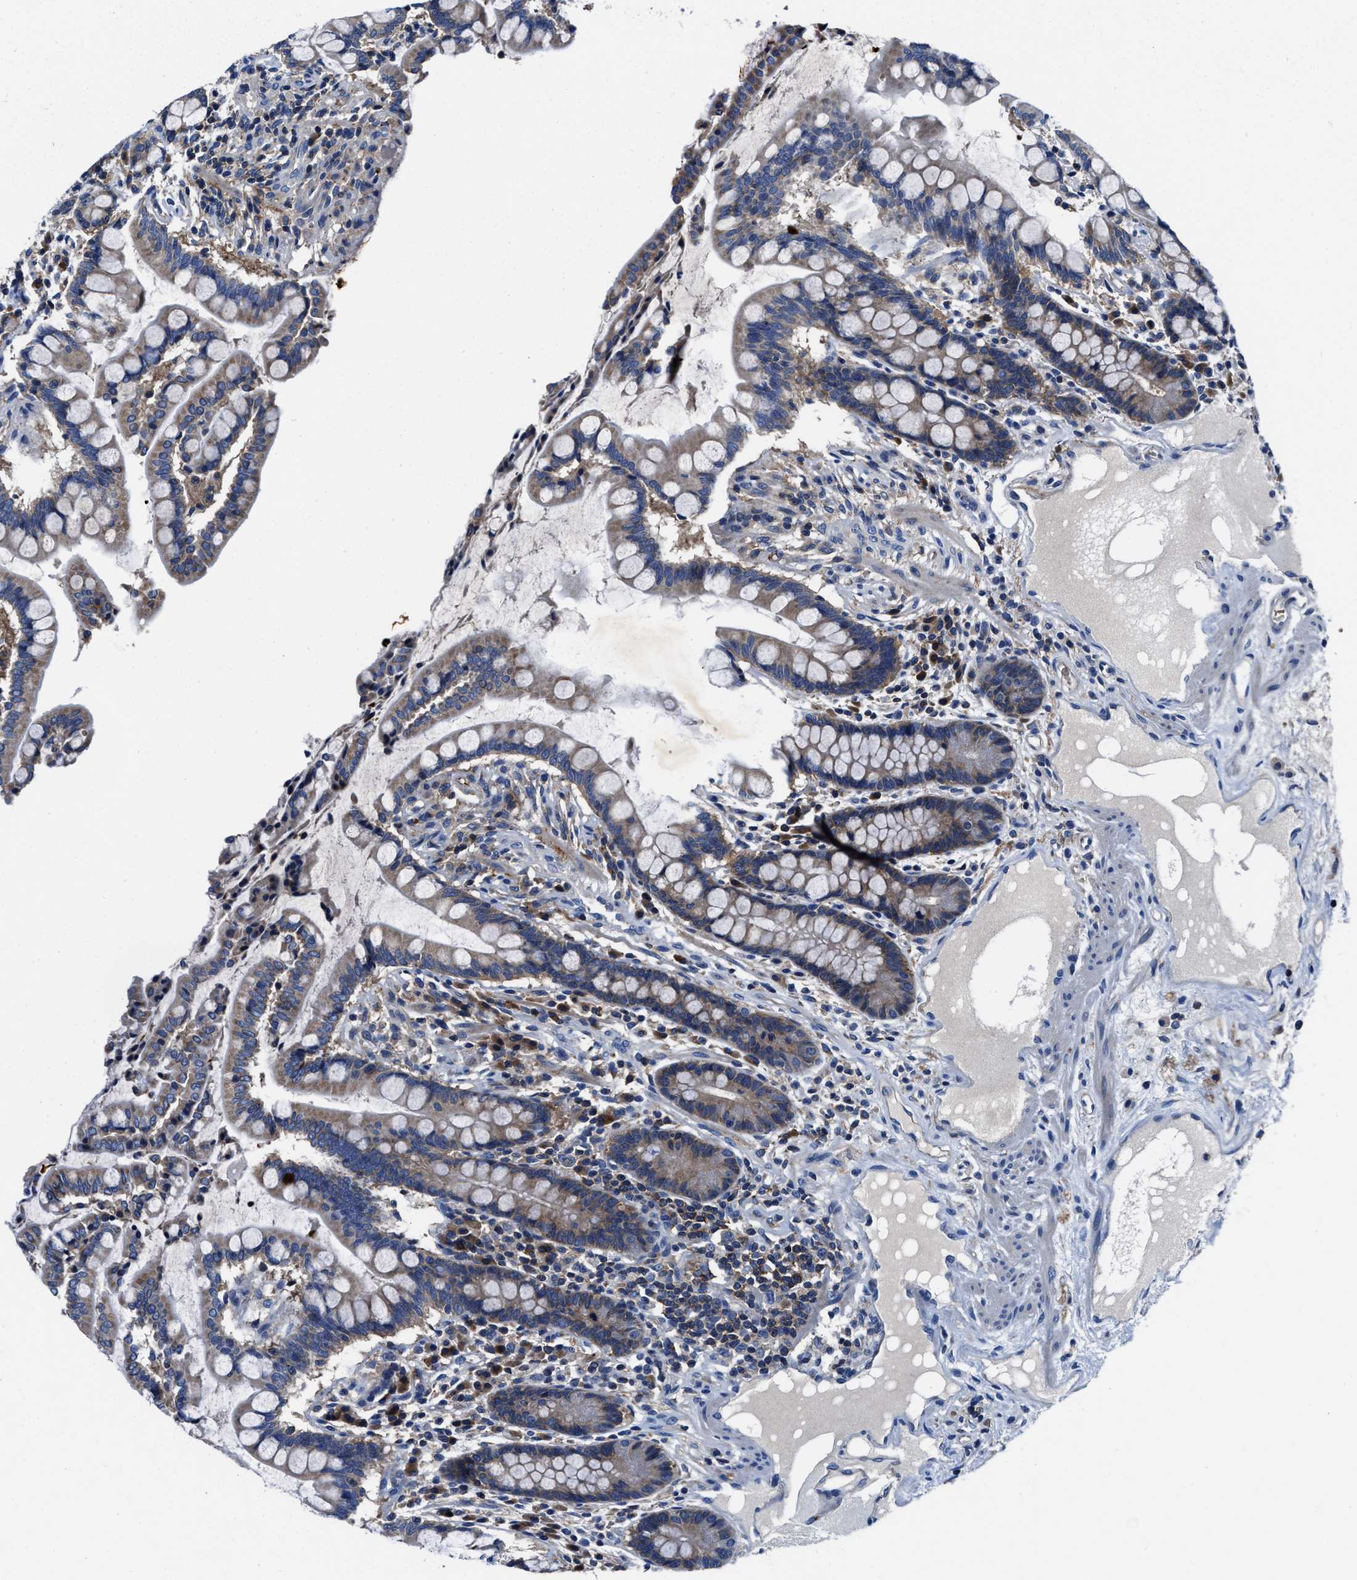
{"staining": {"intensity": "weak", "quantity": "25%-75%", "location": "cytoplasmic/membranous"}, "tissue": "colon", "cell_type": "Endothelial cells", "image_type": "normal", "snomed": [{"axis": "morphology", "description": "Normal tissue, NOS"}, {"axis": "topography", "description": "Colon"}], "caption": "High-magnification brightfield microscopy of benign colon stained with DAB (brown) and counterstained with hematoxylin (blue). endothelial cells exhibit weak cytoplasmic/membranous positivity is seen in about25%-75% of cells. (DAB (3,3'-diaminobenzidine) = brown stain, brightfield microscopy at high magnification).", "gene": "PHLPP1", "patient": {"sex": "male", "age": 73}}